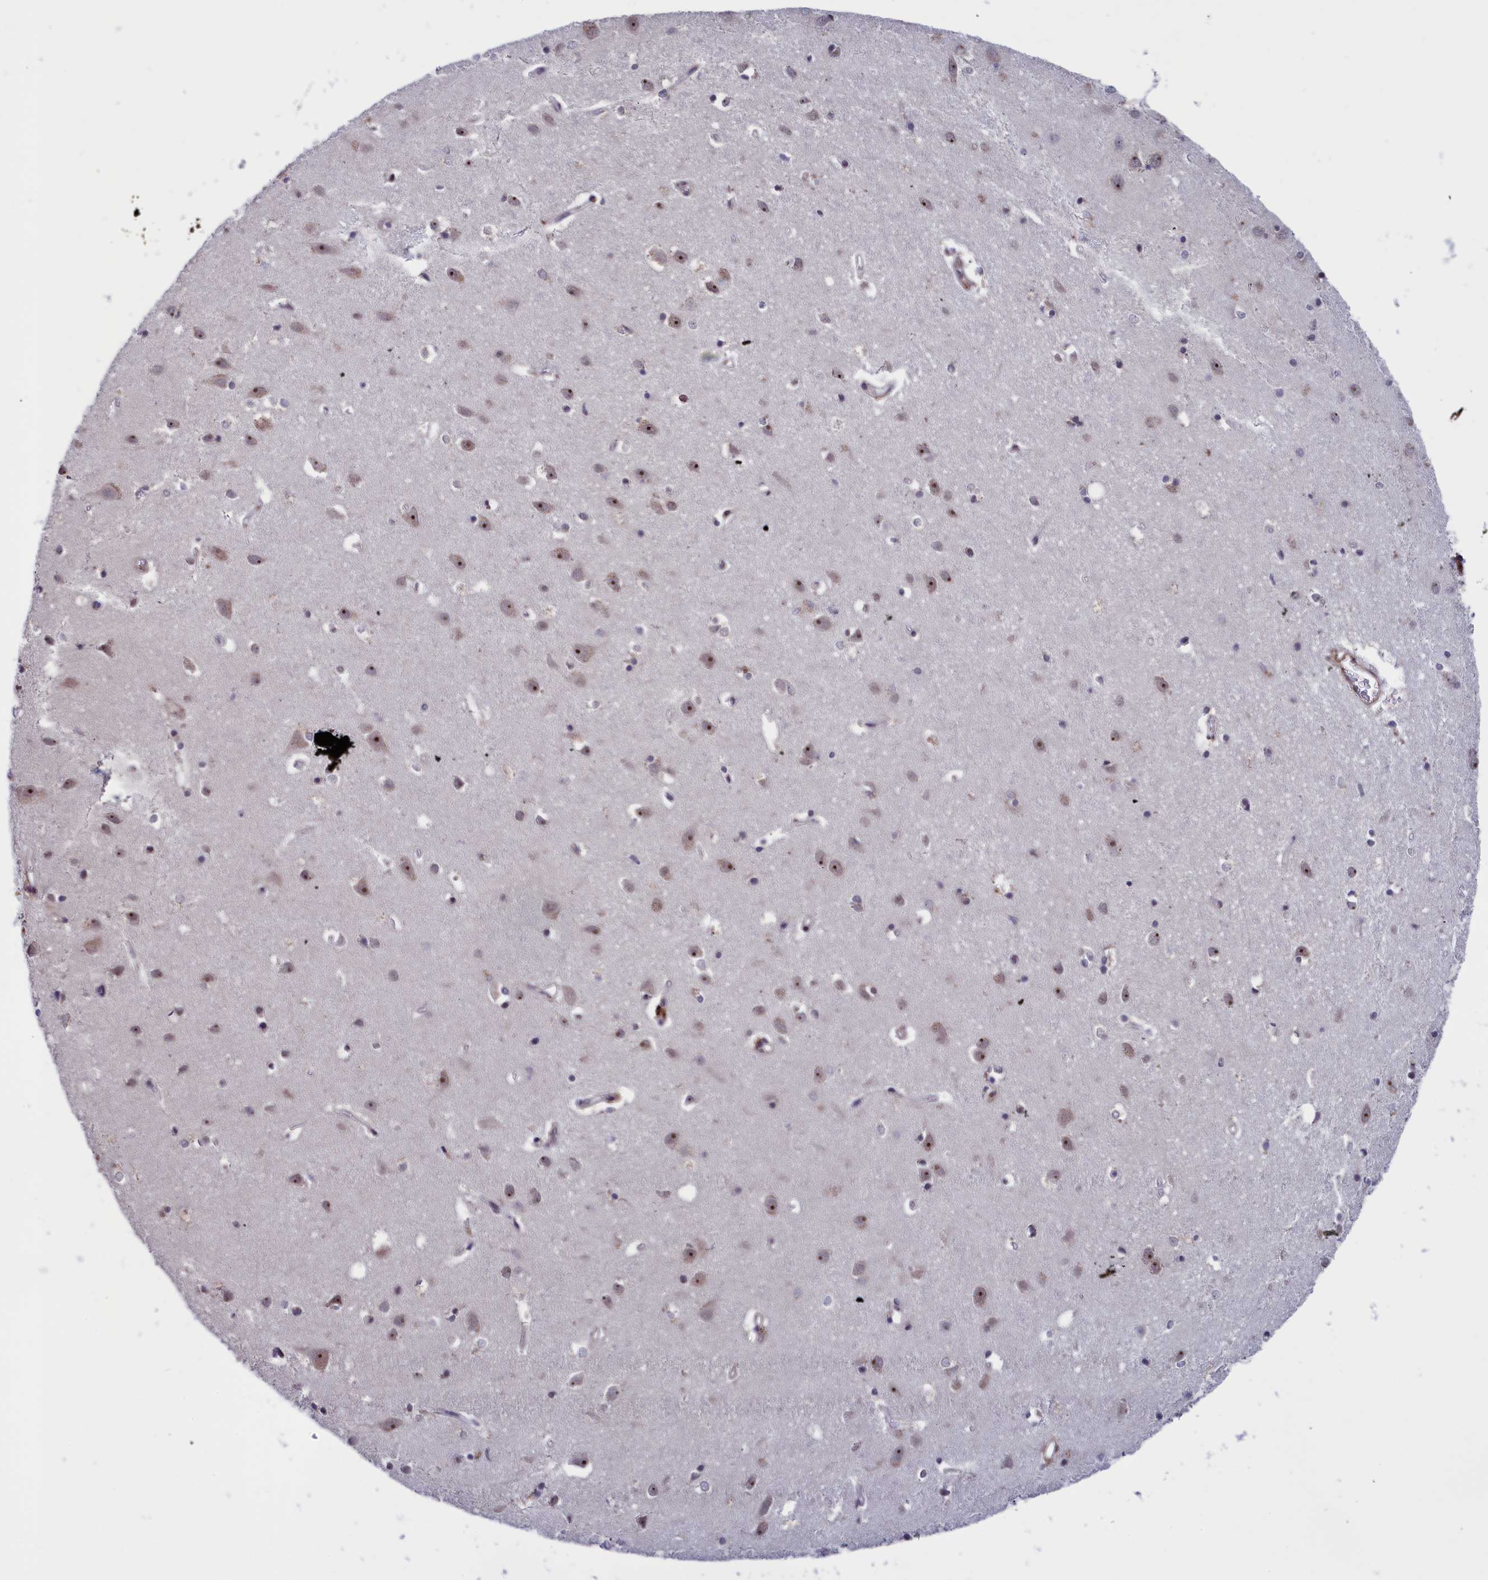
{"staining": {"intensity": "strong", "quantity": ">75%", "location": "cytoplasmic/membranous"}, "tissue": "cerebral cortex", "cell_type": "Endothelial cells", "image_type": "normal", "snomed": [{"axis": "morphology", "description": "Normal tissue, NOS"}, {"axis": "topography", "description": "Cerebral cortex"}], "caption": "The immunohistochemical stain shows strong cytoplasmic/membranous expression in endothelial cells of unremarkable cerebral cortex. The protein is stained brown, and the nuclei are stained in blue (DAB IHC with brightfield microscopy, high magnification).", "gene": "PPAN", "patient": {"sex": "female", "age": 64}}